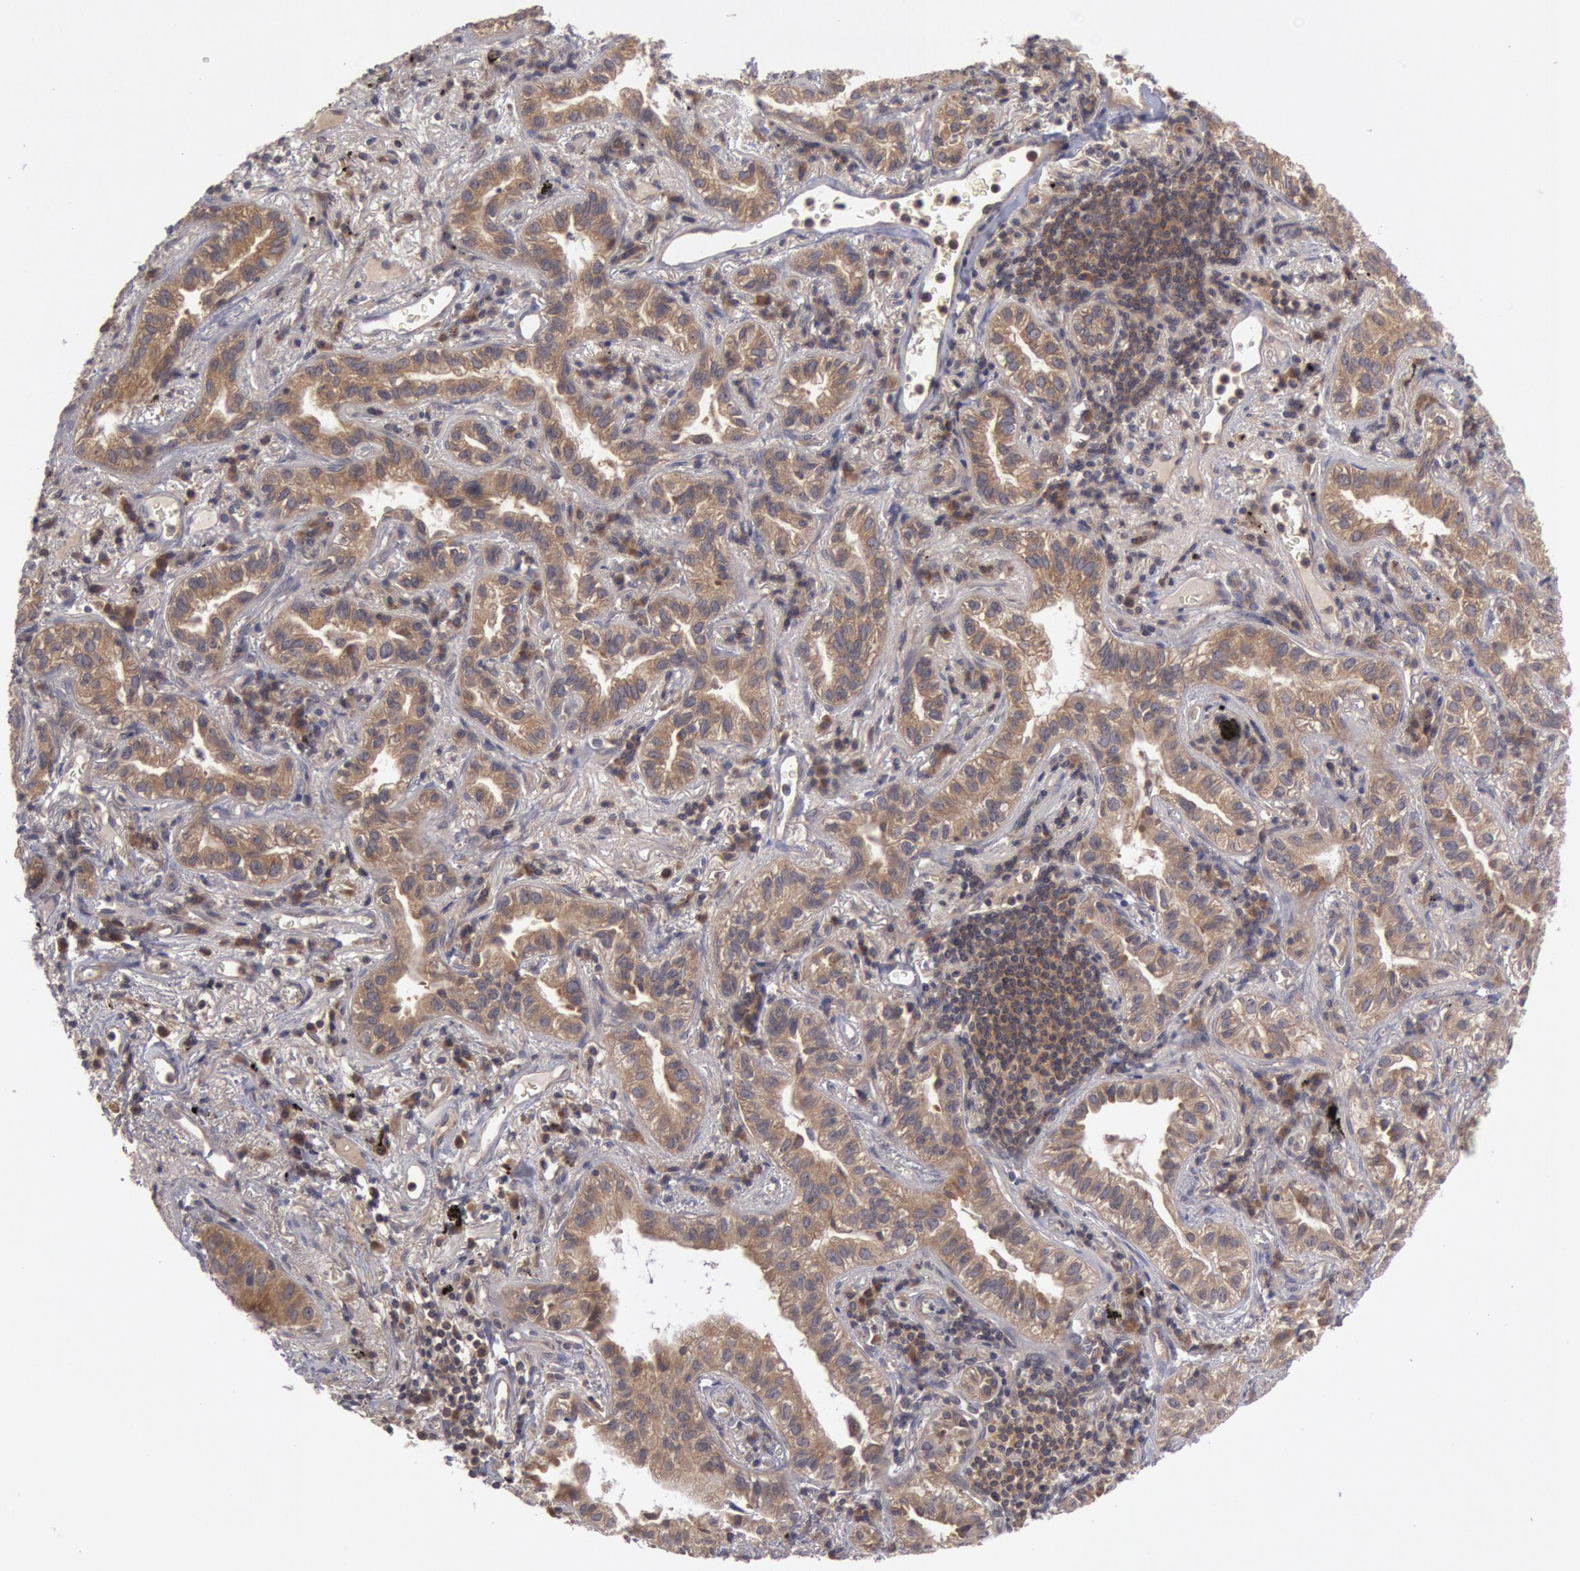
{"staining": {"intensity": "moderate", "quantity": ">75%", "location": "cytoplasmic/membranous"}, "tissue": "lung cancer", "cell_type": "Tumor cells", "image_type": "cancer", "snomed": [{"axis": "morphology", "description": "Adenocarcinoma, NOS"}, {"axis": "topography", "description": "Lung"}], "caption": "Protein staining displays moderate cytoplasmic/membranous staining in about >75% of tumor cells in adenocarcinoma (lung).", "gene": "BRAF", "patient": {"sex": "female", "age": 50}}